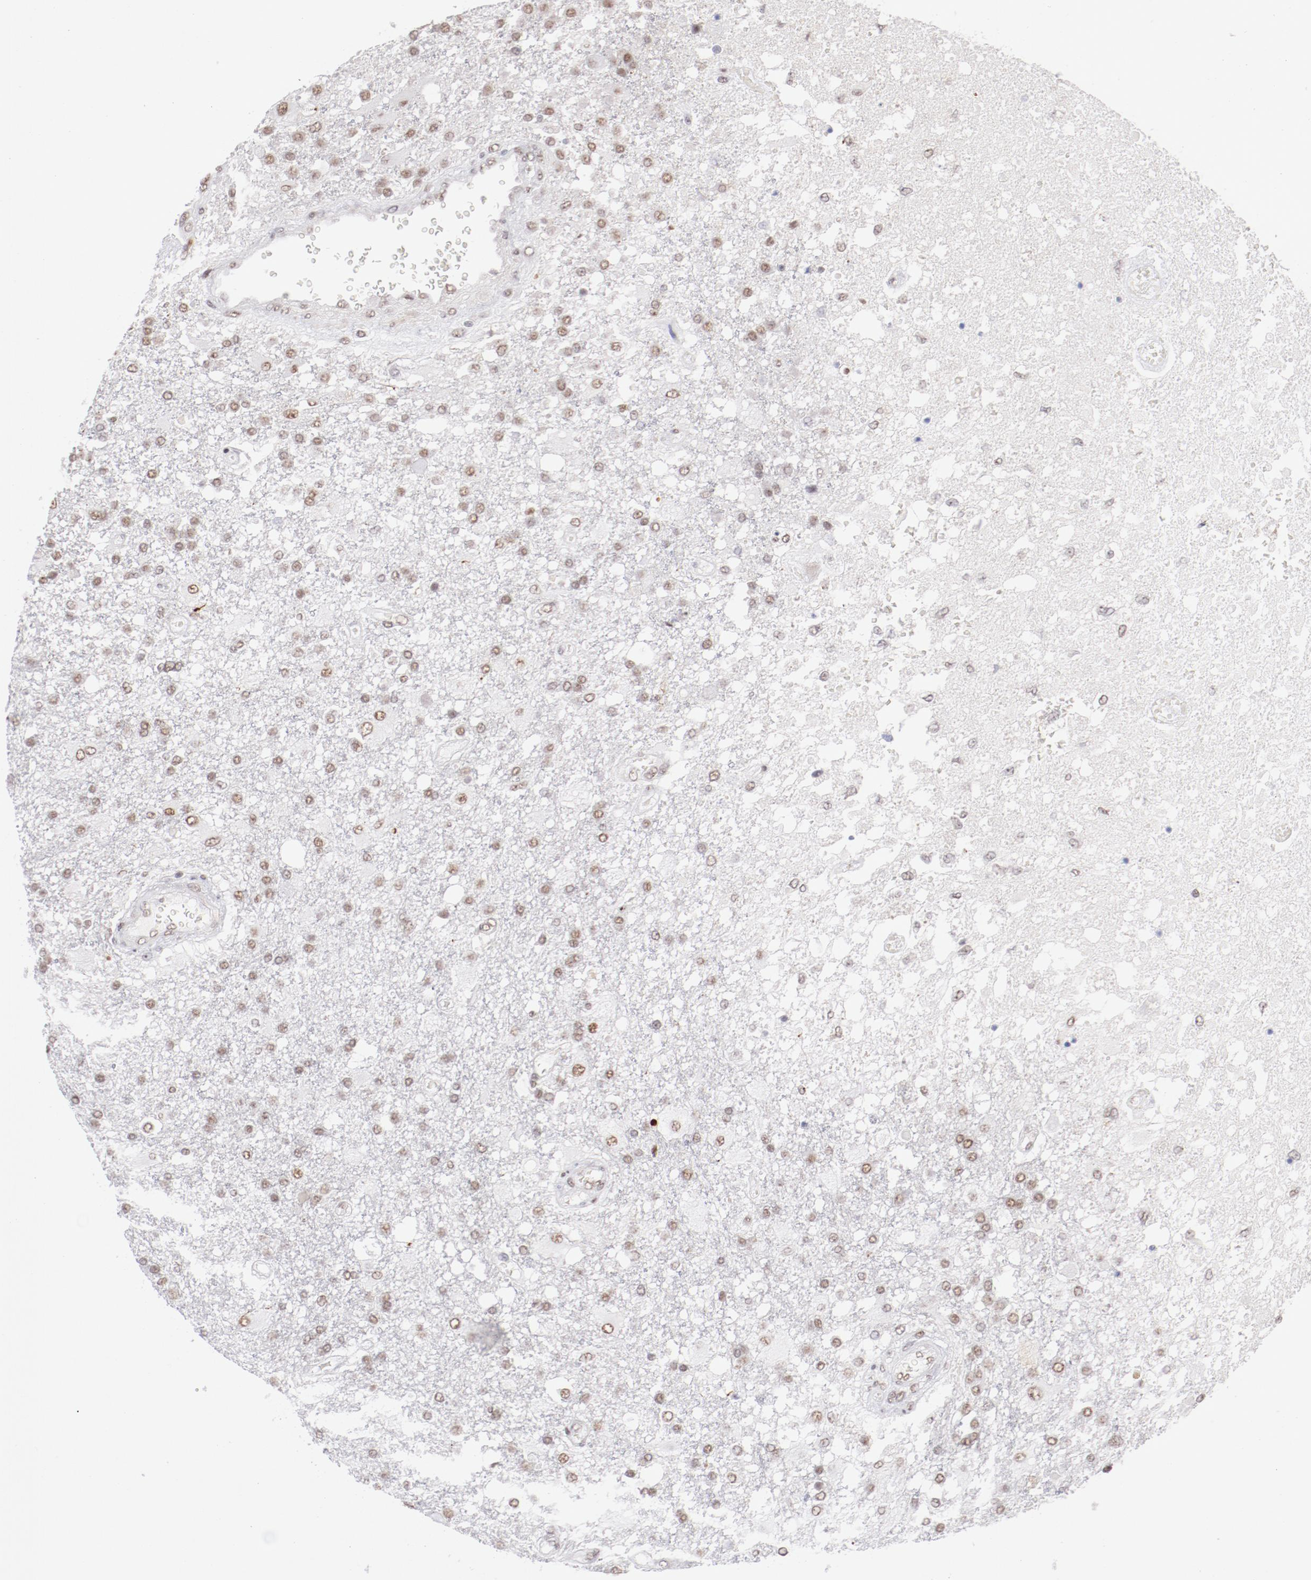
{"staining": {"intensity": "weak", "quantity": ">75%", "location": "nuclear"}, "tissue": "glioma", "cell_type": "Tumor cells", "image_type": "cancer", "snomed": [{"axis": "morphology", "description": "Glioma, malignant, High grade"}, {"axis": "topography", "description": "Cerebral cortex"}], "caption": "Protein staining exhibits weak nuclear expression in about >75% of tumor cells in glioma. The staining was performed using DAB to visualize the protein expression in brown, while the nuclei were stained in blue with hematoxylin (Magnification: 20x).", "gene": "TFAP4", "patient": {"sex": "male", "age": 79}}